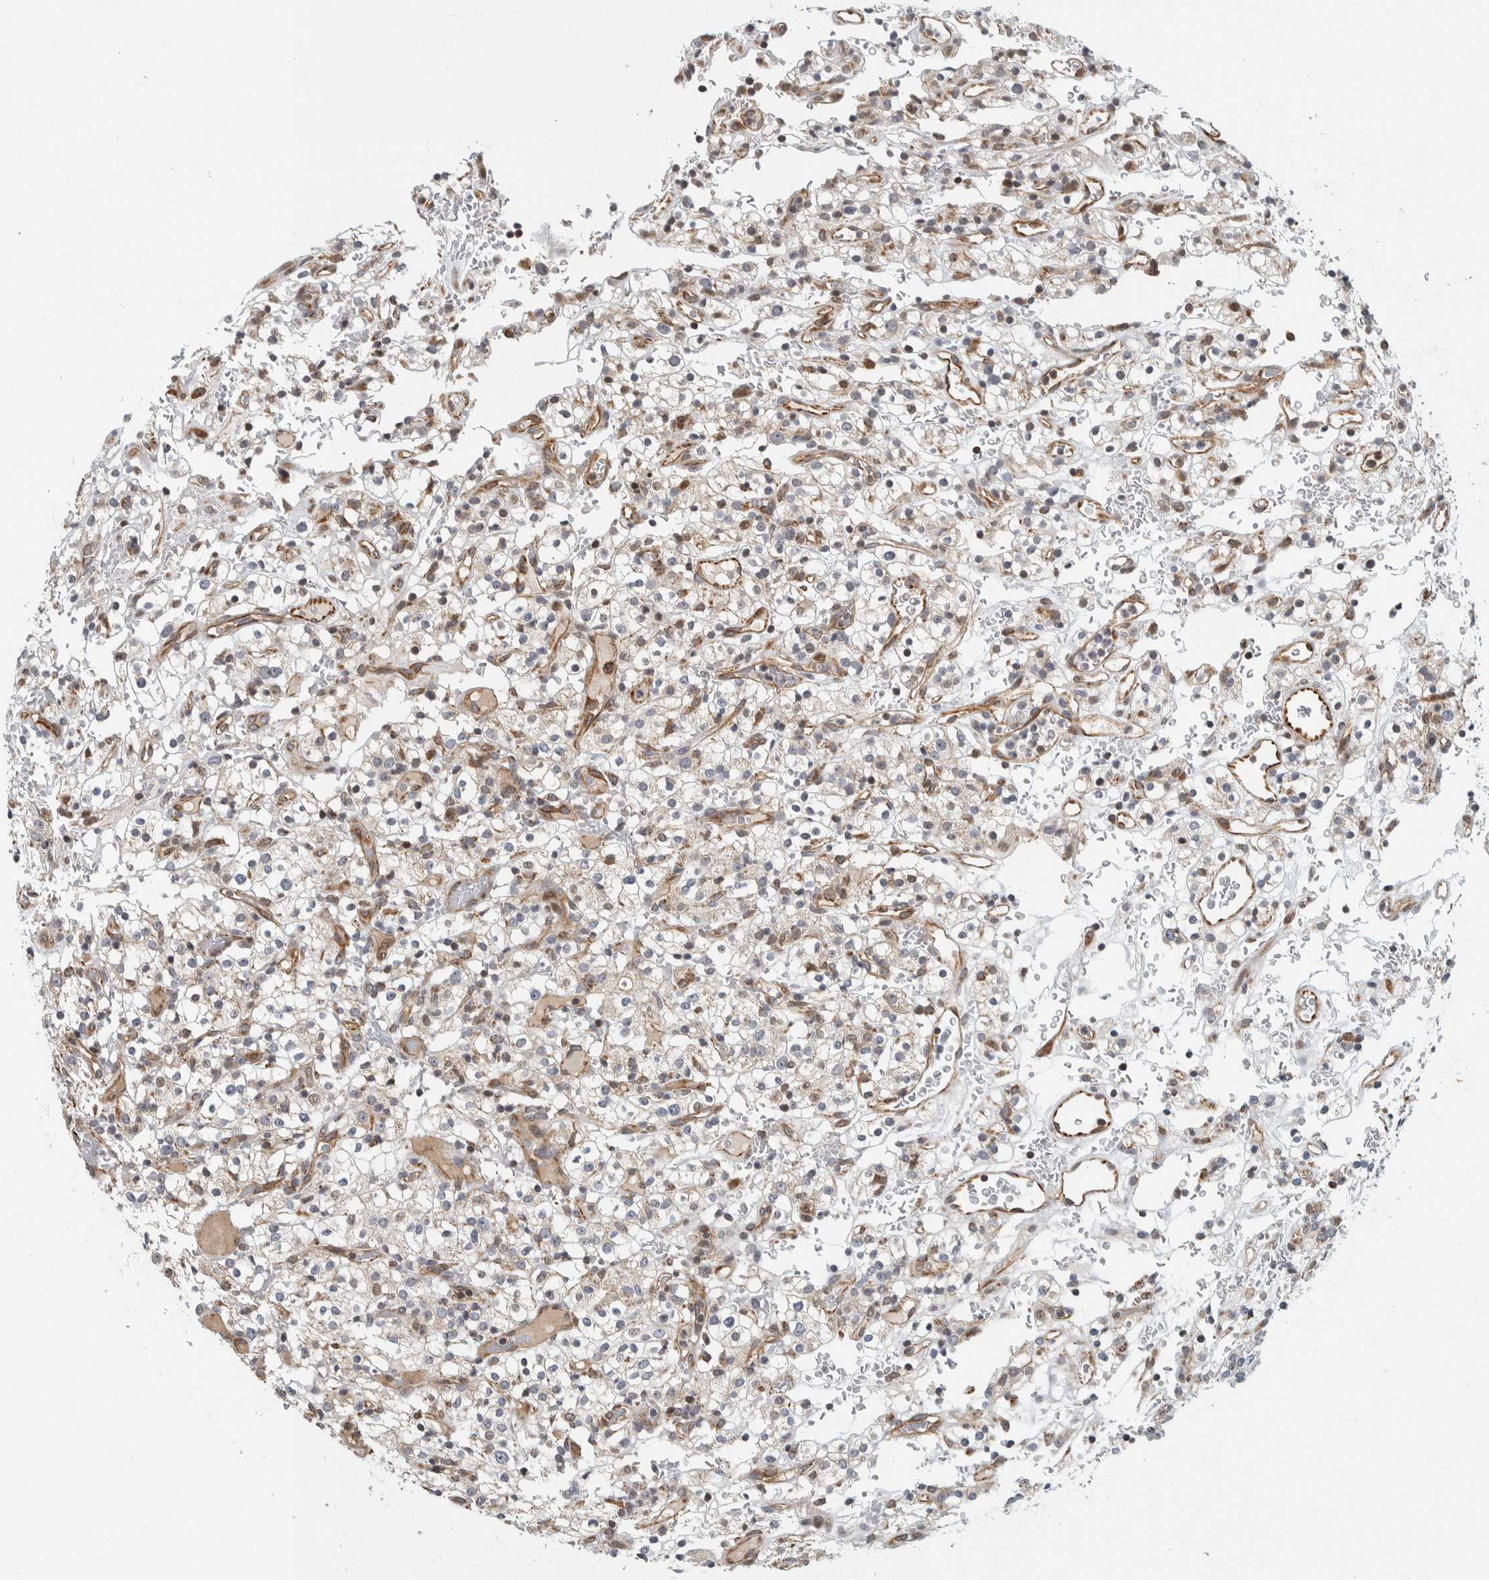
{"staining": {"intensity": "weak", "quantity": "<25%", "location": "cytoplasmic/membranous"}, "tissue": "renal cancer", "cell_type": "Tumor cells", "image_type": "cancer", "snomed": [{"axis": "morphology", "description": "Normal tissue, NOS"}, {"axis": "morphology", "description": "Adenocarcinoma, NOS"}, {"axis": "topography", "description": "Kidney"}], "caption": "Immunohistochemistry (IHC) micrograph of neoplastic tissue: human adenocarcinoma (renal) stained with DAB demonstrates no significant protein expression in tumor cells.", "gene": "AFP", "patient": {"sex": "female", "age": 72}}